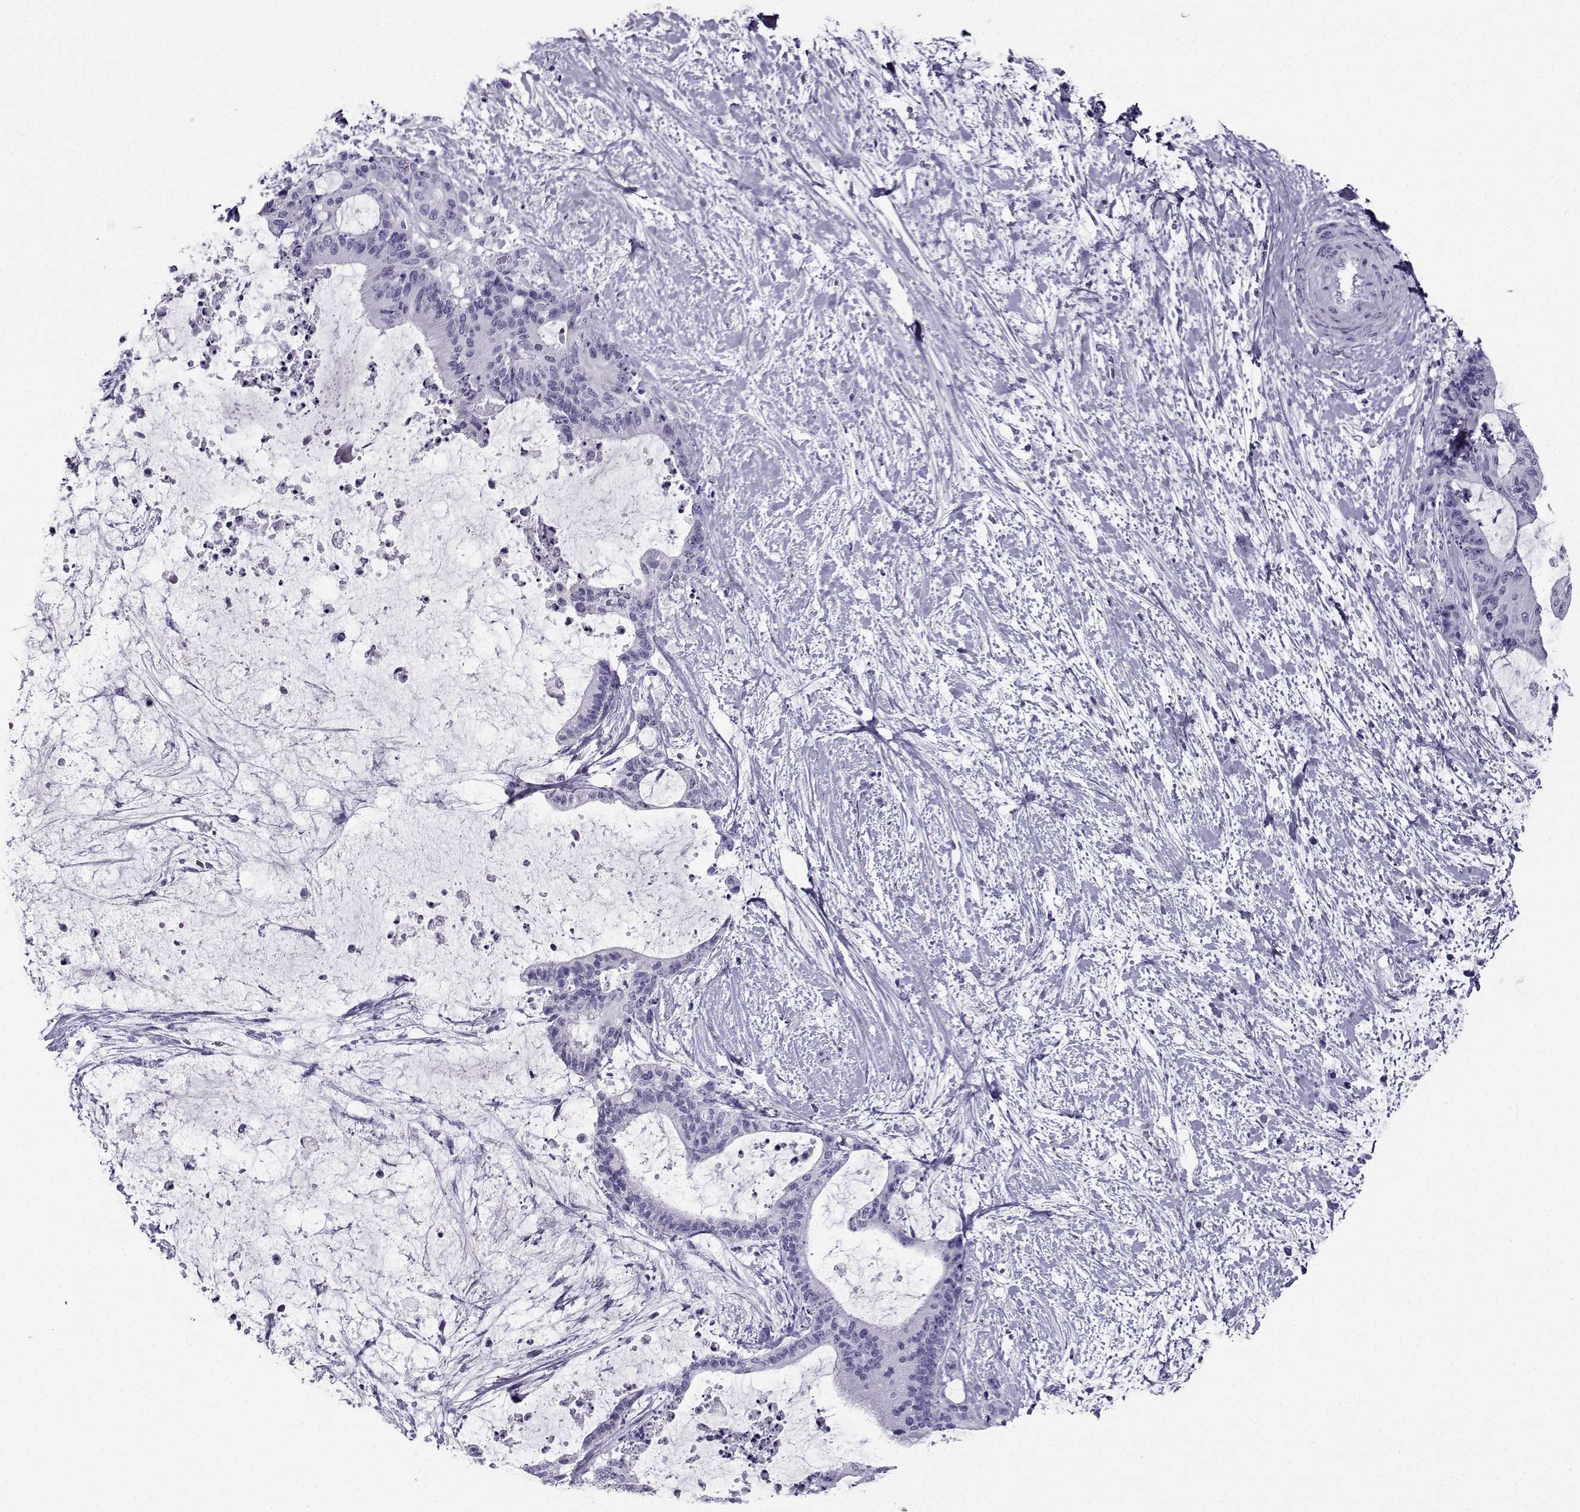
{"staining": {"intensity": "negative", "quantity": "none", "location": "none"}, "tissue": "liver cancer", "cell_type": "Tumor cells", "image_type": "cancer", "snomed": [{"axis": "morphology", "description": "Cholangiocarcinoma"}, {"axis": "topography", "description": "Liver"}], "caption": "The micrograph displays no significant positivity in tumor cells of cholangiocarcinoma (liver).", "gene": "CRYBB1", "patient": {"sex": "female", "age": 73}}